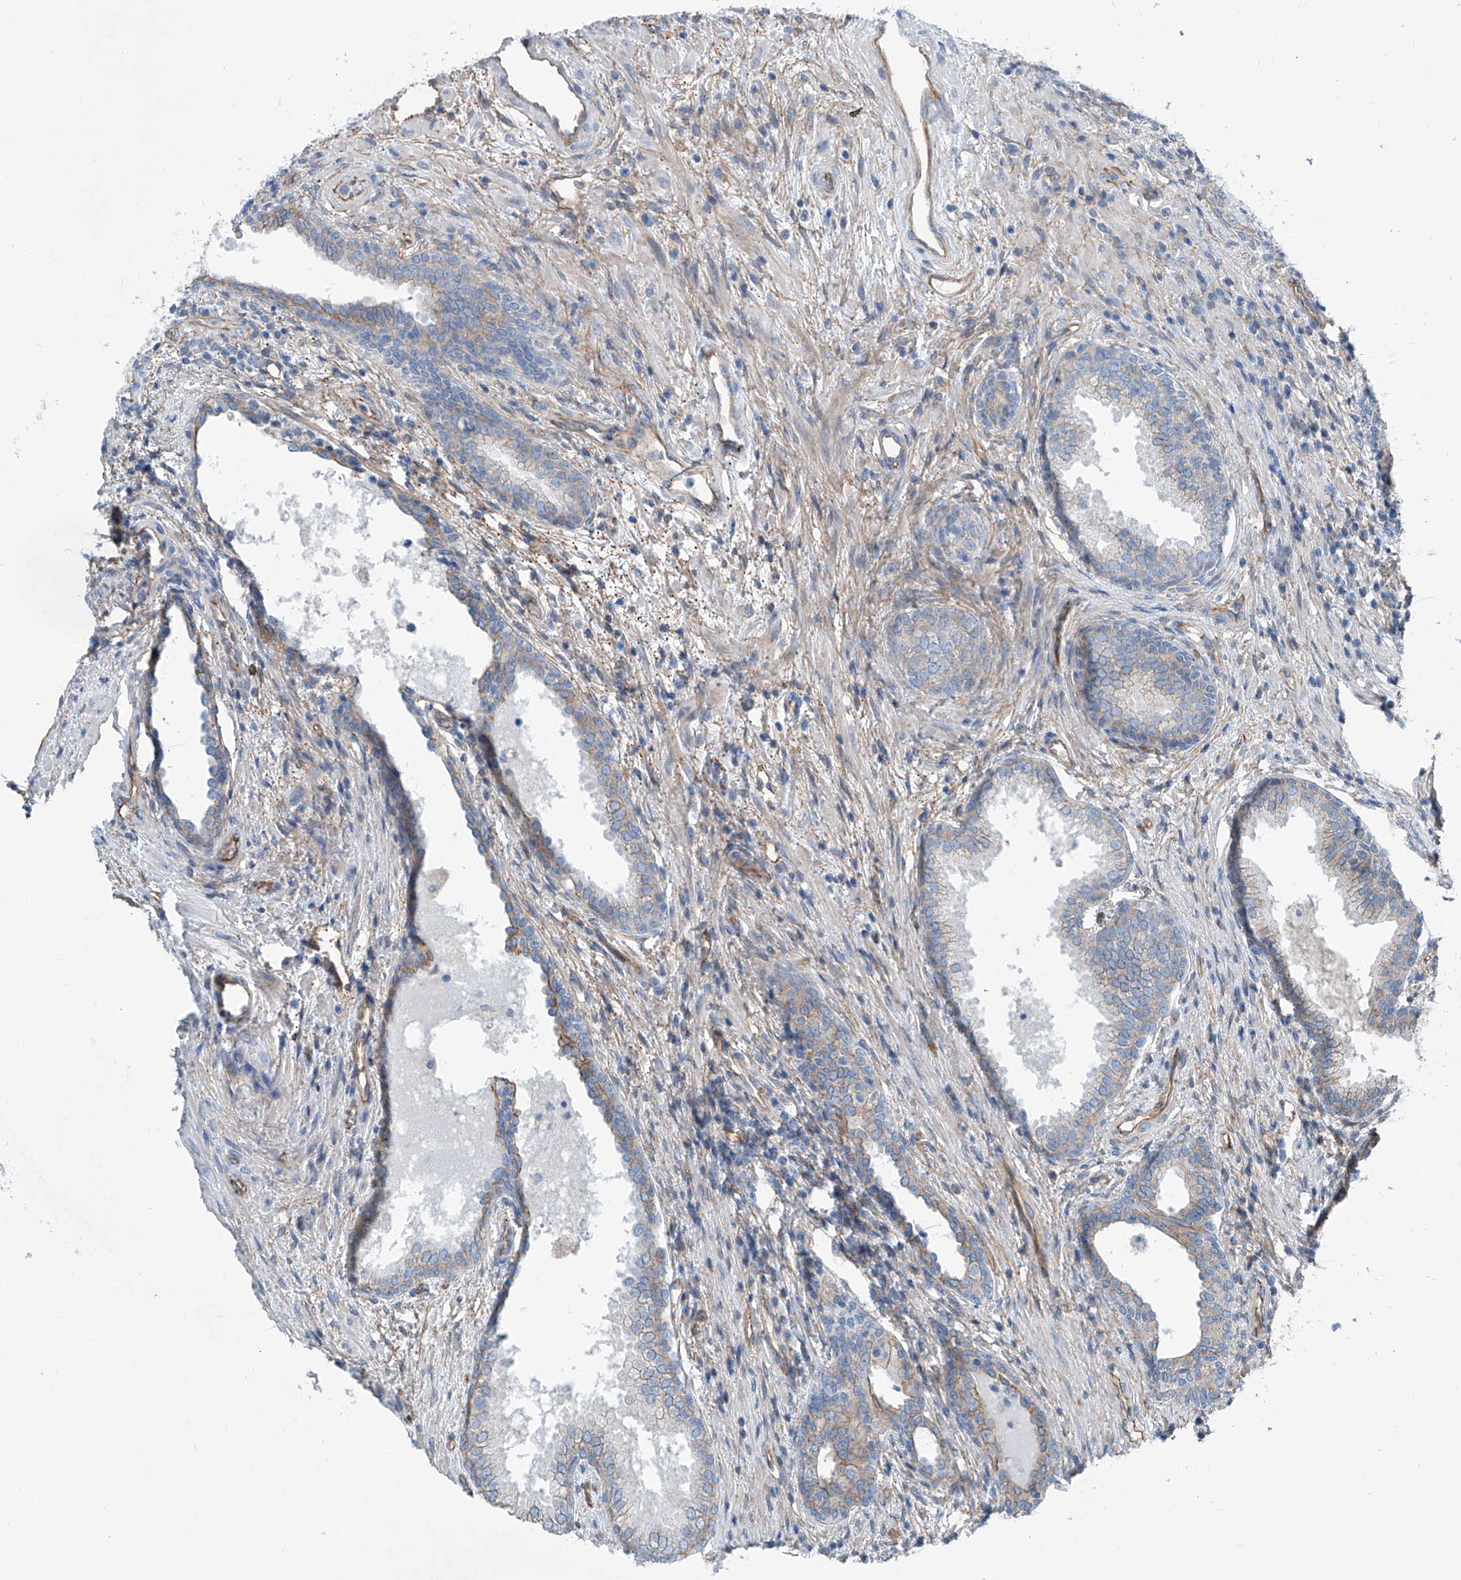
{"staining": {"intensity": "moderate", "quantity": "<25%", "location": "cytoplasmic/membranous"}, "tissue": "prostate", "cell_type": "Glandular cells", "image_type": "normal", "snomed": [{"axis": "morphology", "description": "Normal tissue, NOS"}, {"axis": "topography", "description": "Prostate"}], "caption": "A brown stain highlights moderate cytoplasmic/membranous positivity of a protein in glandular cells of normal human prostate. The staining was performed using DAB (3,3'-diaminobenzidine), with brown indicating positive protein expression. Nuclei are stained blue with hematoxylin.", "gene": "THEMIS2", "patient": {"sex": "male", "age": 76}}